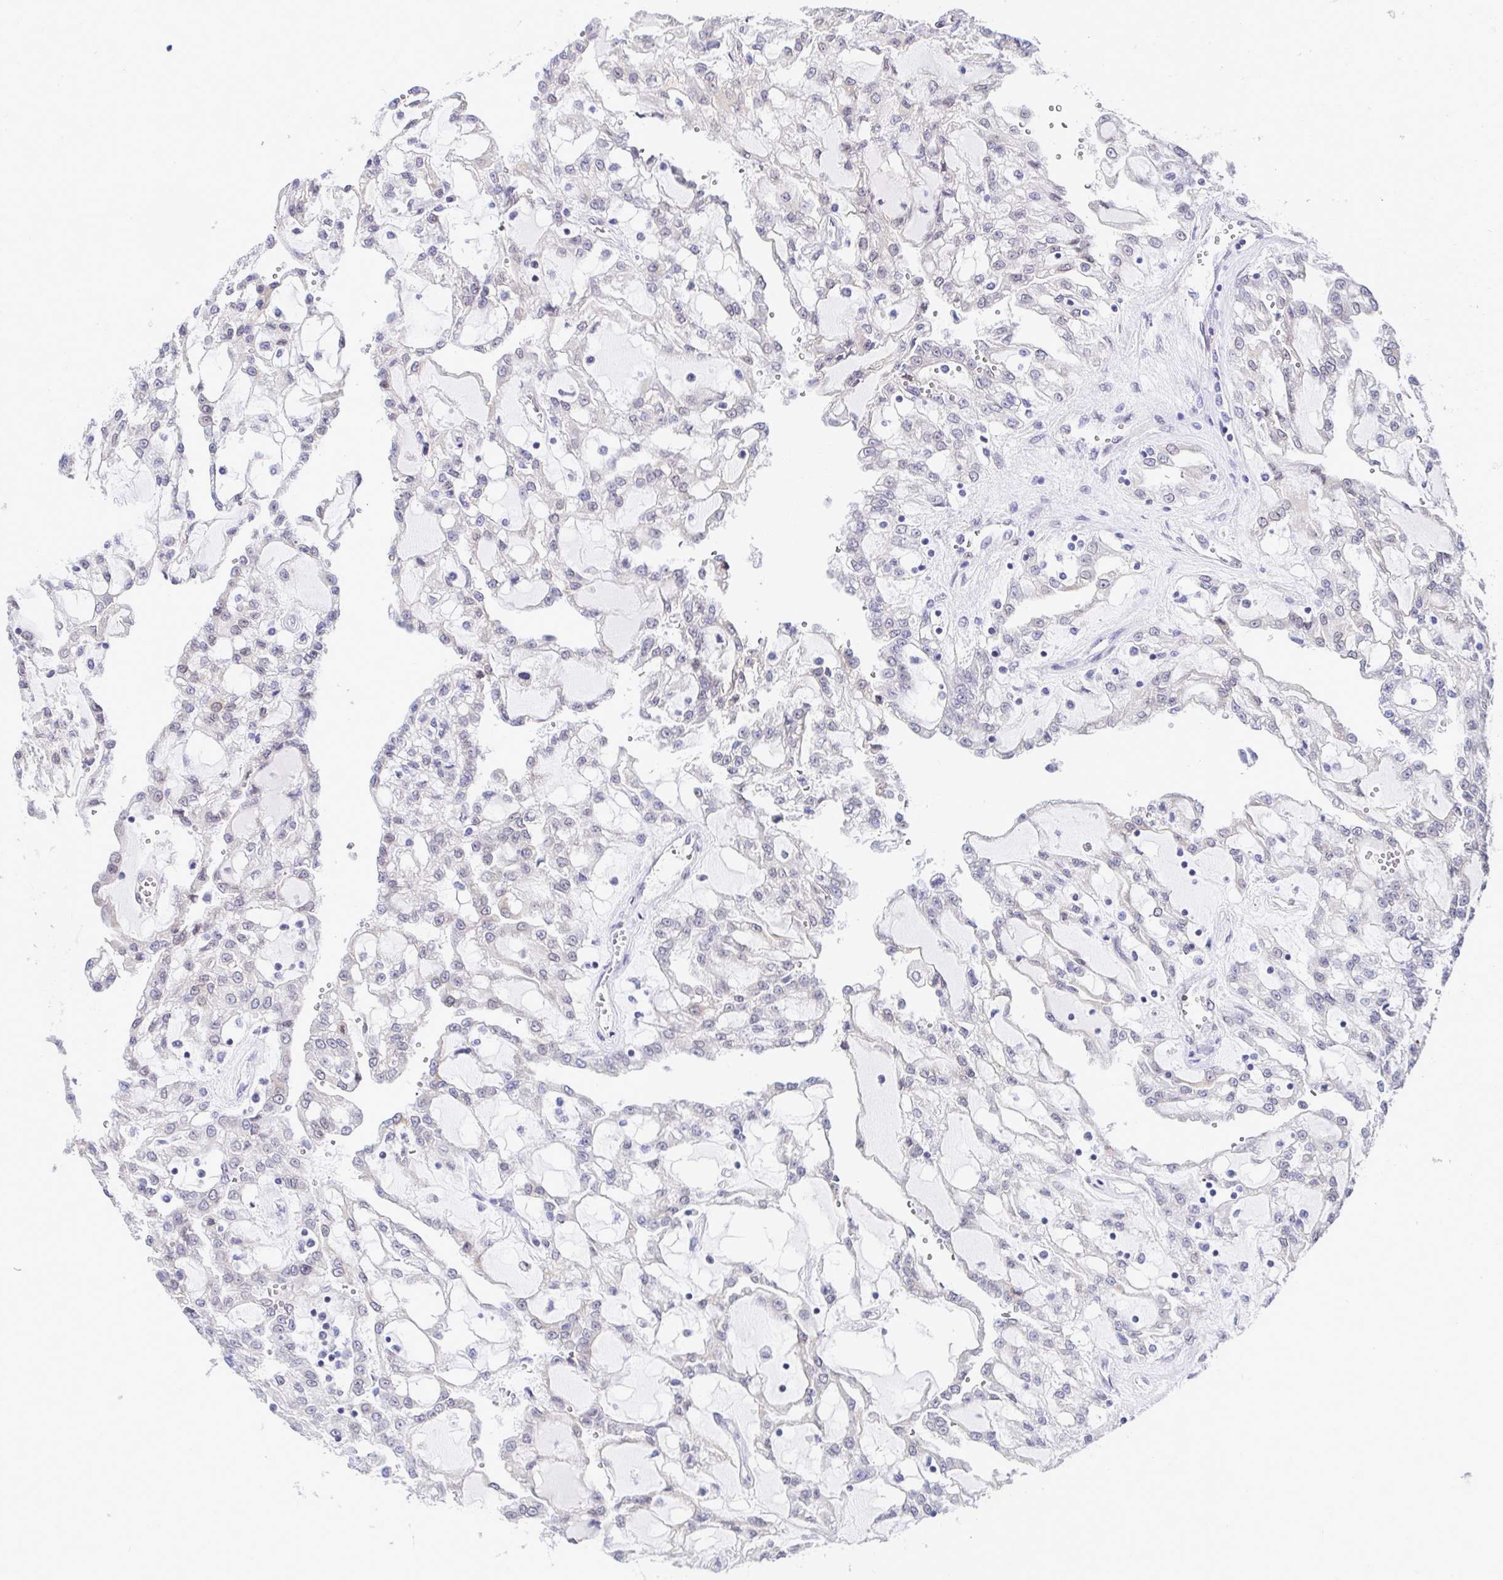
{"staining": {"intensity": "negative", "quantity": "none", "location": "none"}, "tissue": "renal cancer", "cell_type": "Tumor cells", "image_type": "cancer", "snomed": [{"axis": "morphology", "description": "Adenocarcinoma, NOS"}, {"axis": "topography", "description": "Kidney"}], "caption": "IHC of human renal adenocarcinoma displays no staining in tumor cells.", "gene": "AKAP14", "patient": {"sex": "male", "age": 63}}